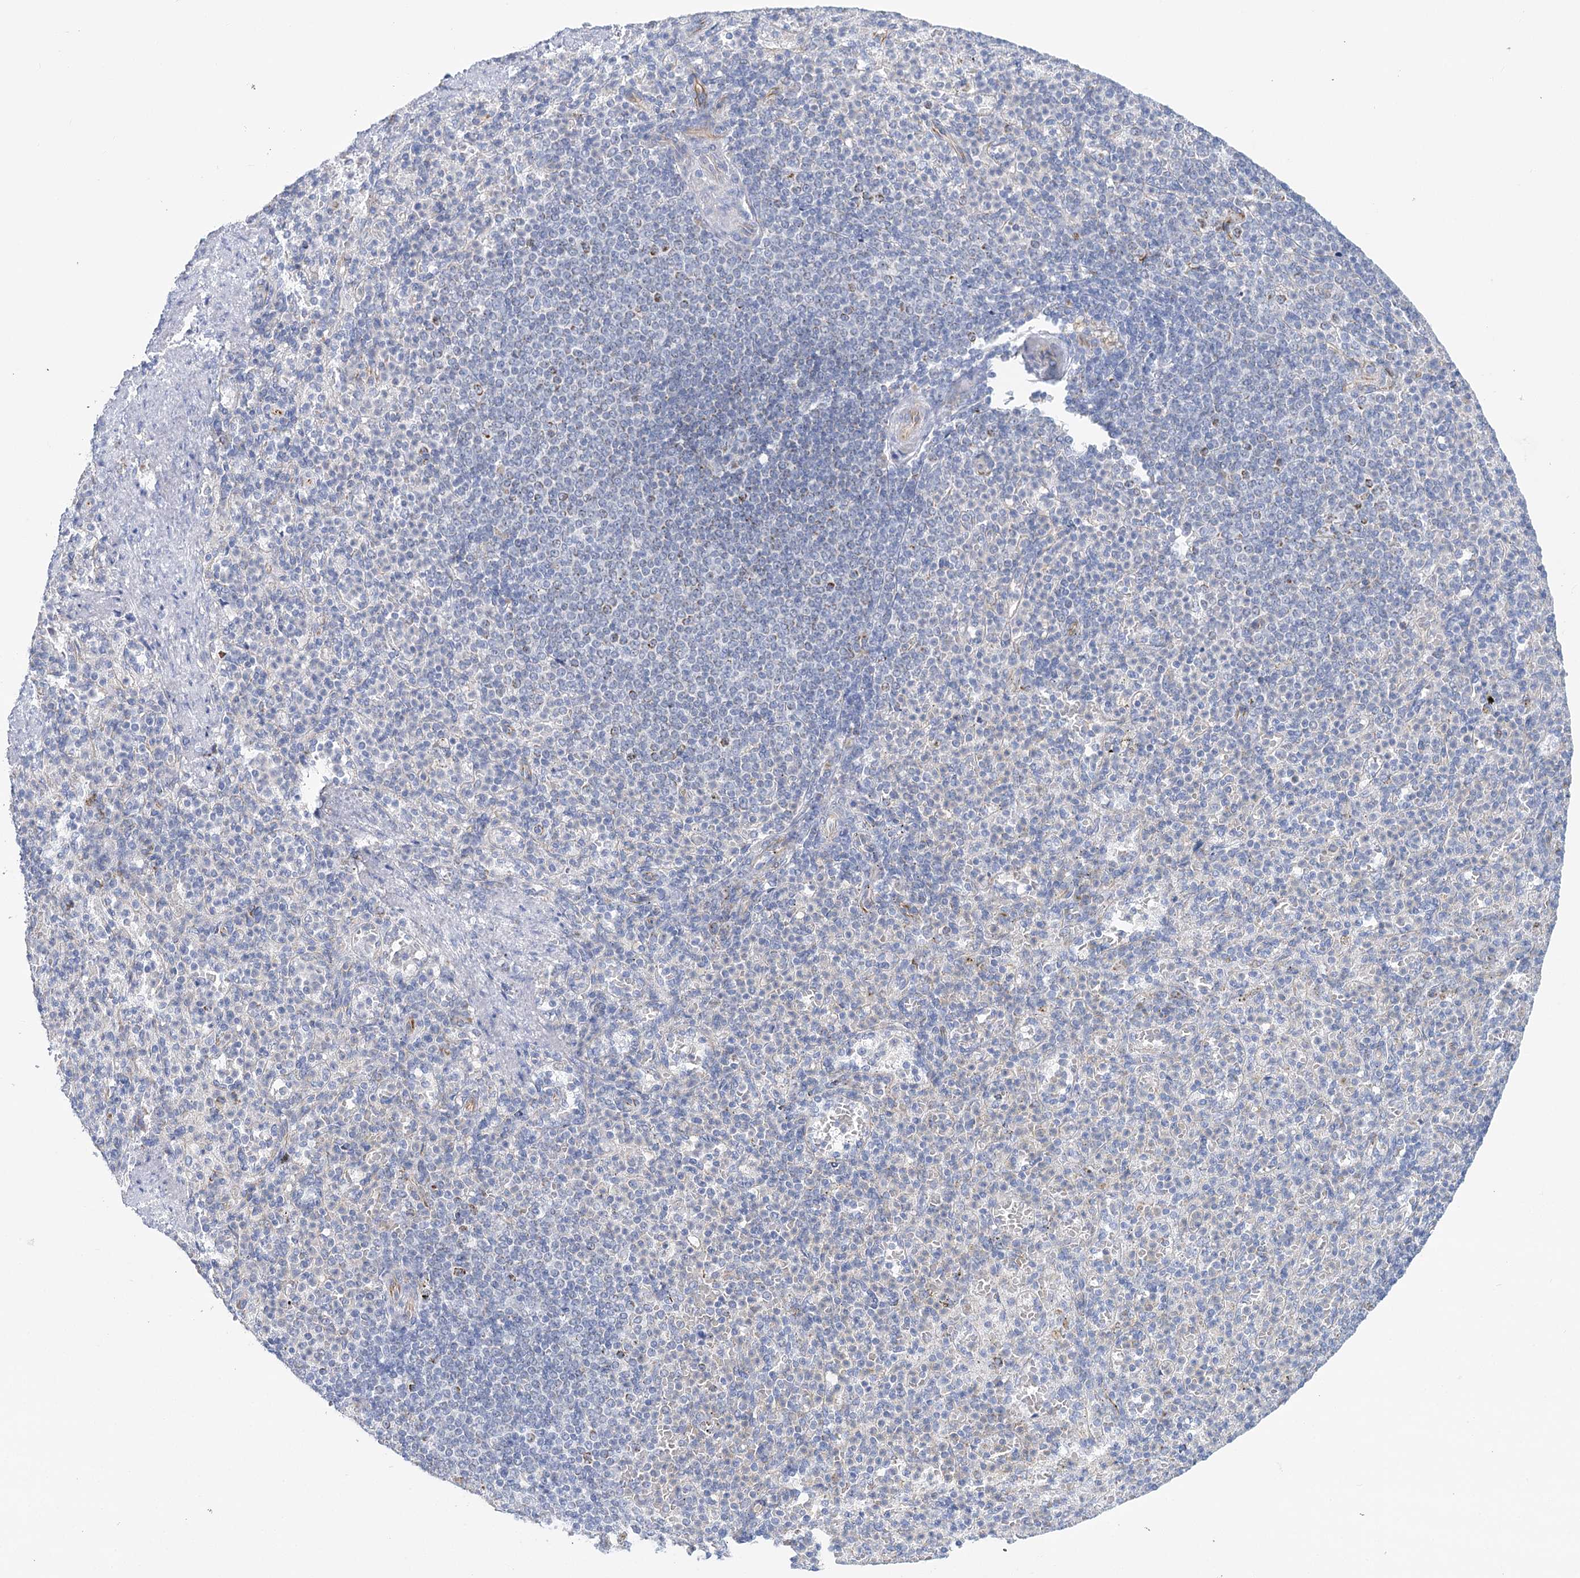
{"staining": {"intensity": "negative", "quantity": "none", "location": "none"}, "tissue": "spleen", "cell_type": "Cells in red pulp", "image_type": "normal", "snomed": [{"axis": "morphology", "description": "Normal tissue, NOS"}, {"axis": "topography", "description": "Spleen"}], "caption": "Immunohistochemistry (IHC) image of unremarkable human spleen stained for a protein (brown), which exhibits no staining in cells in red pulp. (DAB (3,3'-diaminobenzidine) immunohistochemistry with hematoxylin counter stain).", "gene": "DHTKD1", "patient": {"sex": "female", "age": 74}}